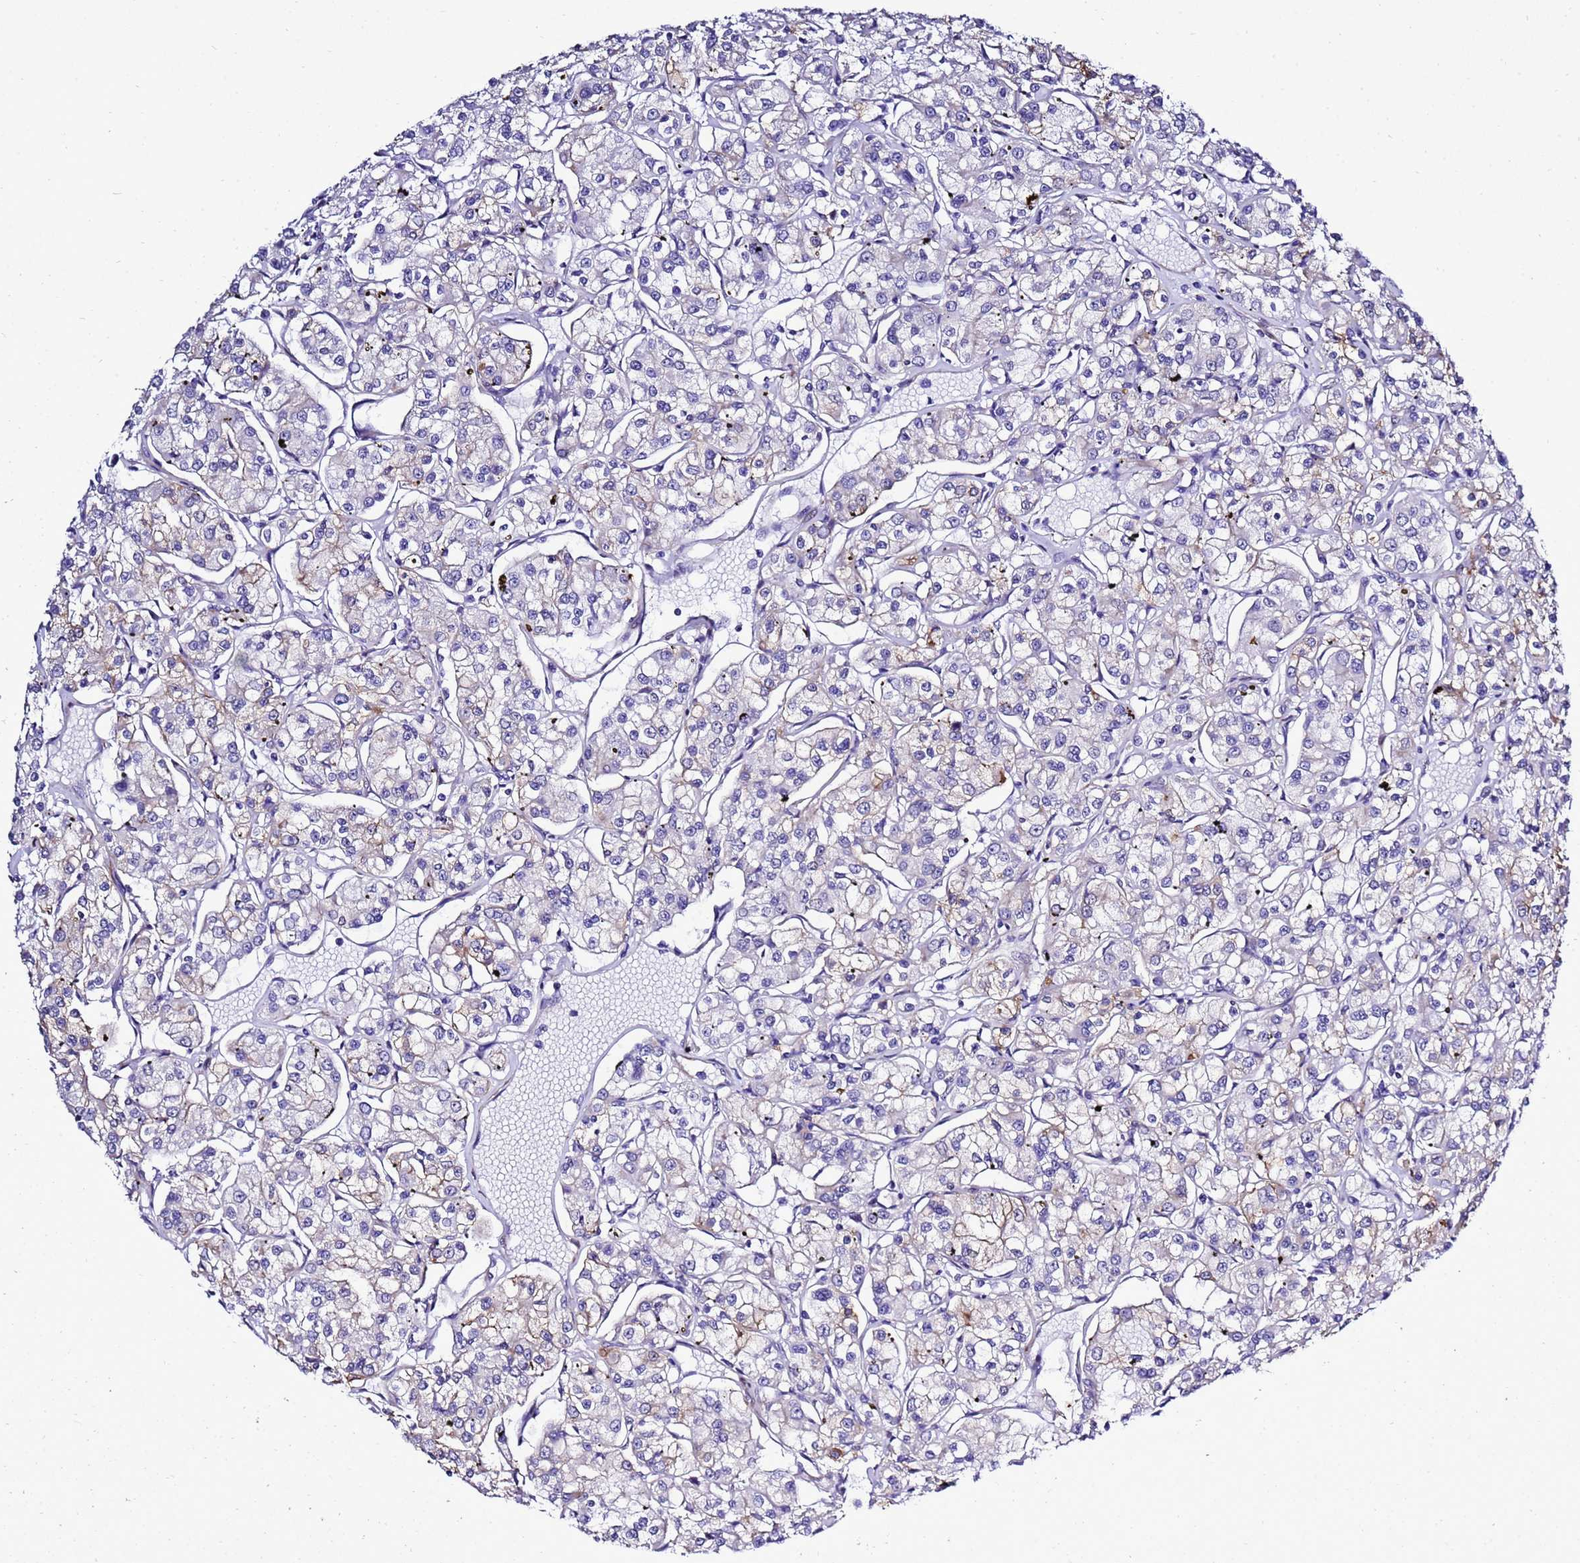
{"staining": {"intensity": "negative", "quantity": "none", "location": "none"}, "tissue": "renal cancer", "cell_type": "Tumor cells", "image_type": "cancer", "snomed": [{"axis": "morphology", "description": "Adenocarcinoma, NOS"}, {"axis": "topography", "description": "Kidney"}], "caption": "The immunohistochemistry image has no significant expression in tumor cells of renal cancer (adenocarcinoma) tissue.", "gene": "GZF1", "patient": {"sex": "female", "age": 59}}